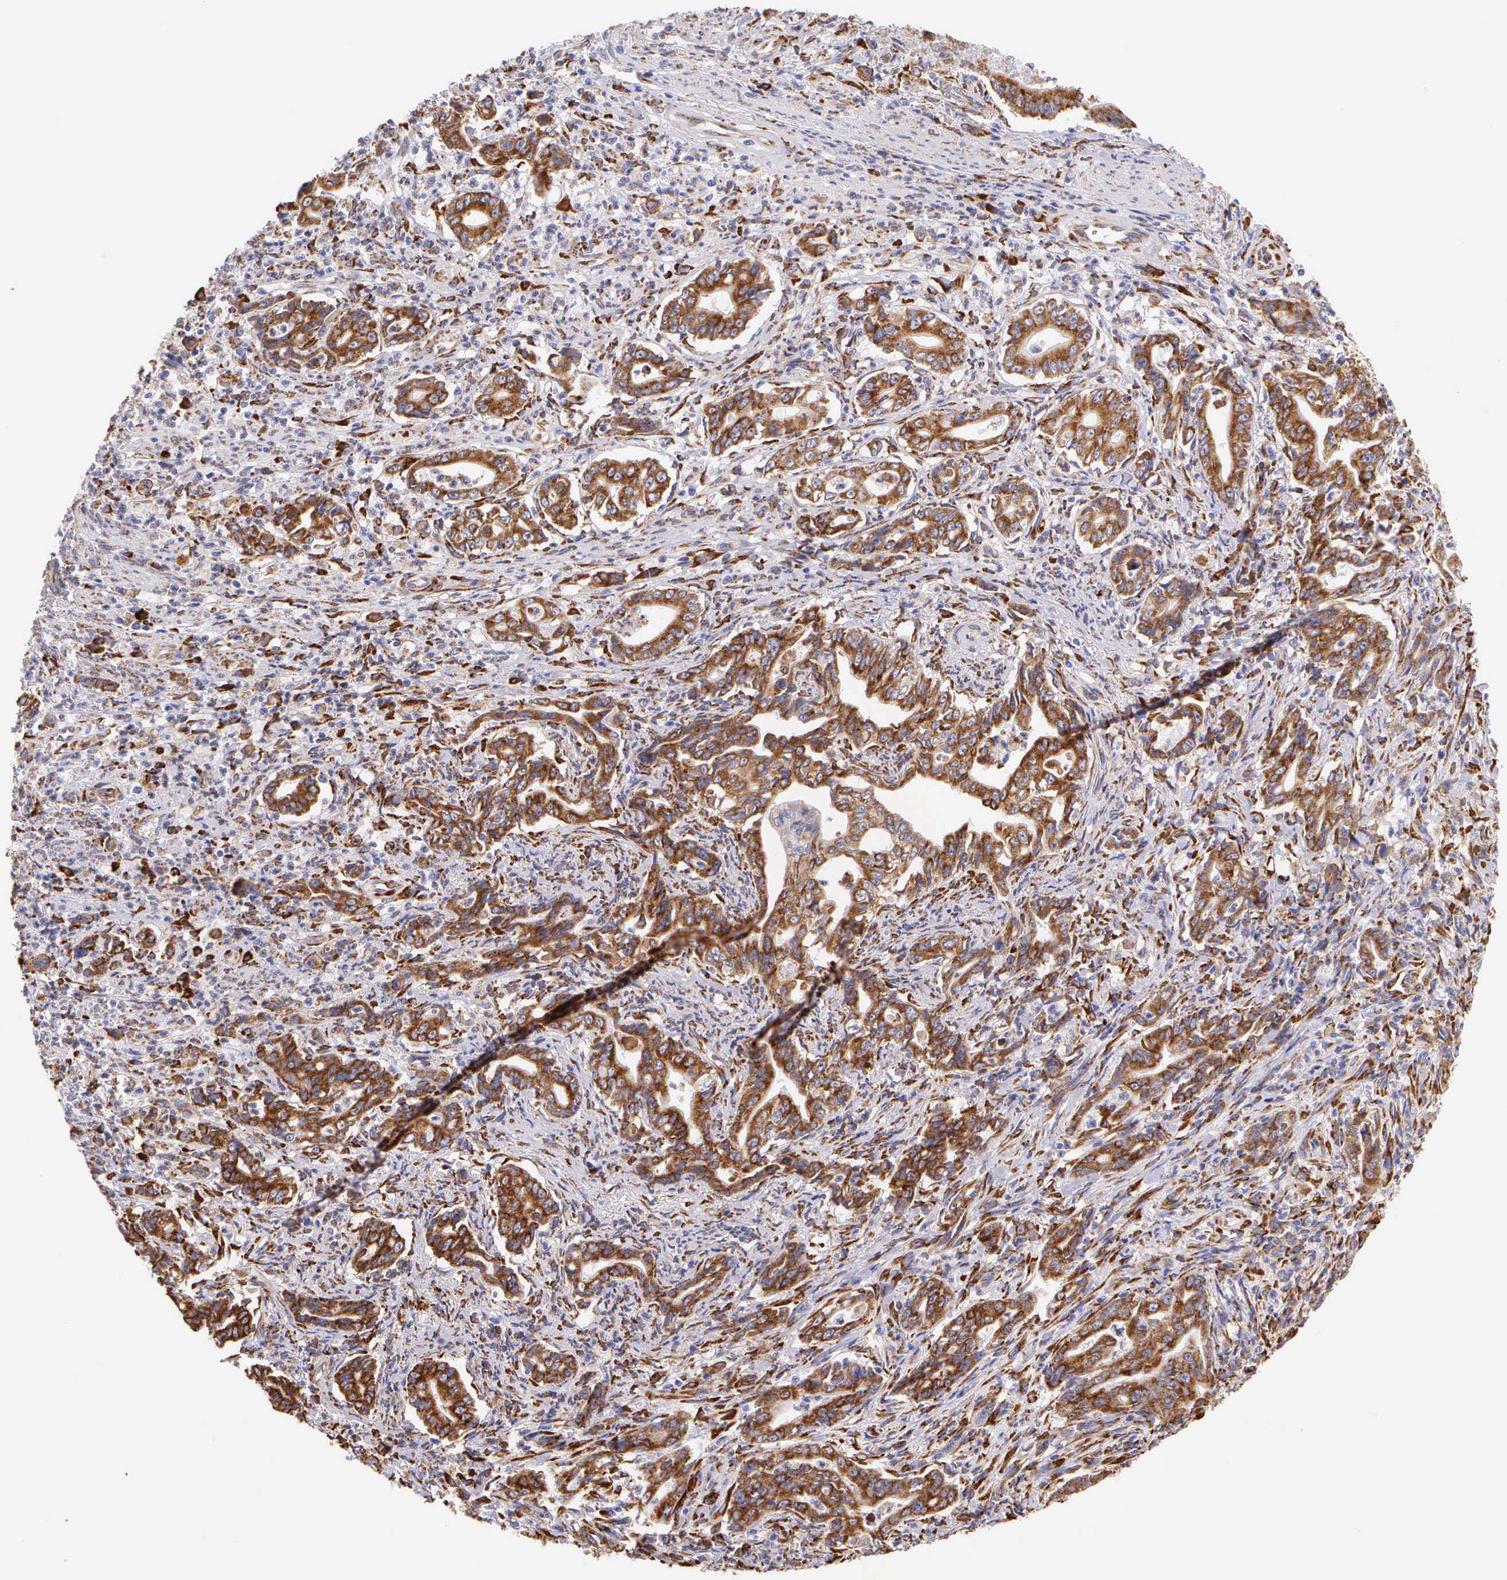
{"staining": {"intensity": "strong", "quantity": ">75%", "location": "cytoplasmic/membranous"}, "tissue": "stomach cancer", "cell_type": "Tumor cells", "image_type": "cancer", "snomed": [{"axis": "morphology", "description": "Adenocarcinoma, NOS"}, {"axis": "topography", "description": "Stomach"}], "caption": "An immunohistochemistry (IHC) photomicrograph of neoplastic tissue is shown. Protein staining in brown highlights strong cytoplasmic/membranous positivity in stomach cancer within tumor cells.", "gene": "CKAP4", "patient": {"sex": "female", "age": 76}}